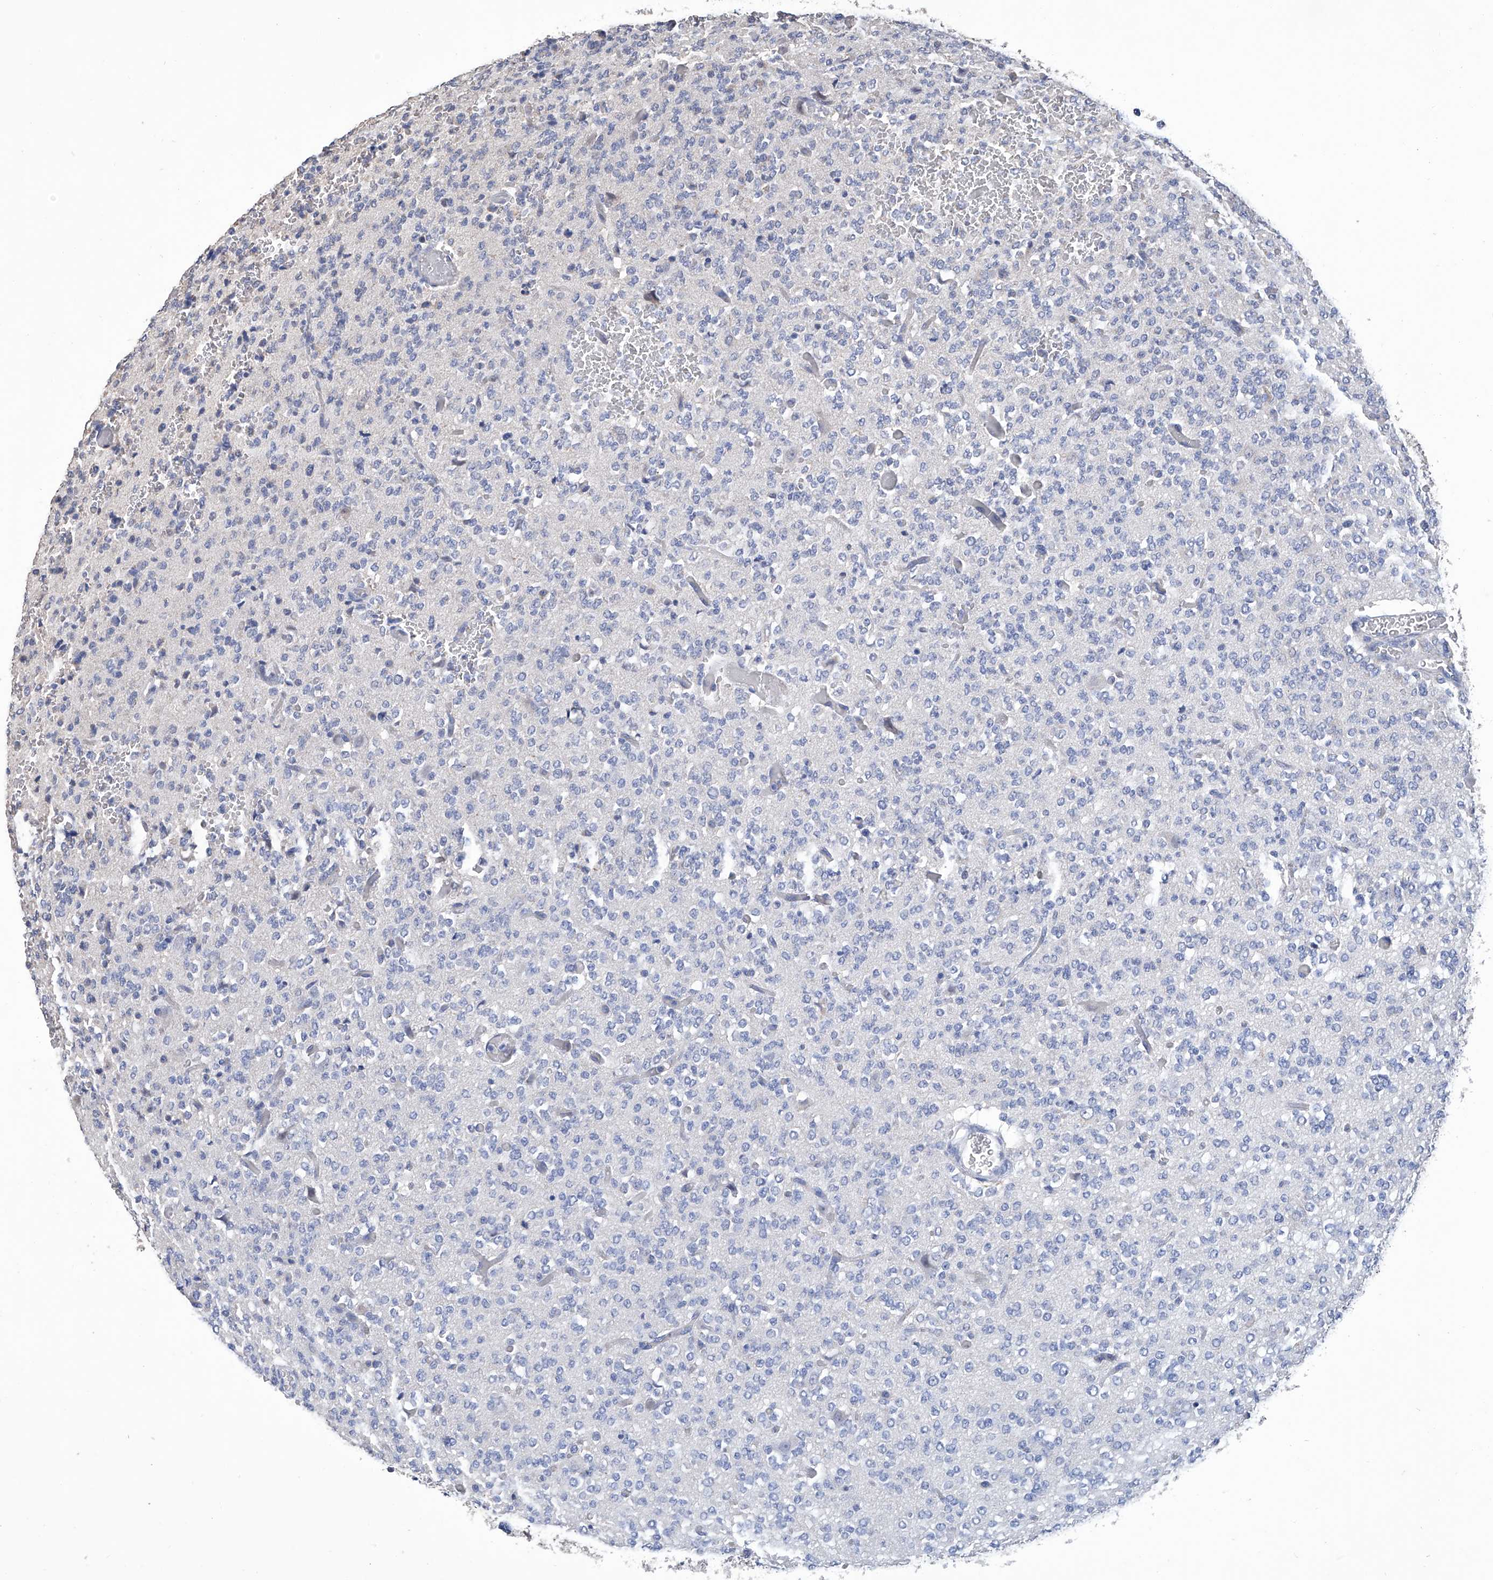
{"staining": {"intensity": "negative", "quantity": "none", "location": "none"}, "tissue": "glioma", "cell_type": "Tumor cells", "image_type": "cancer", "snomed": [{"axis": "morphology", "description": "Glioma, malignant, Low grade"}, {"axis": "topography", "description": "Brain"}], "caption": "Immunohistochemistry micrograph of human glioma stained for a protein (brown), which displays no staining in tumor cells.", "gene": "GPT", "patient": {"sex": "male", "age": 38}}